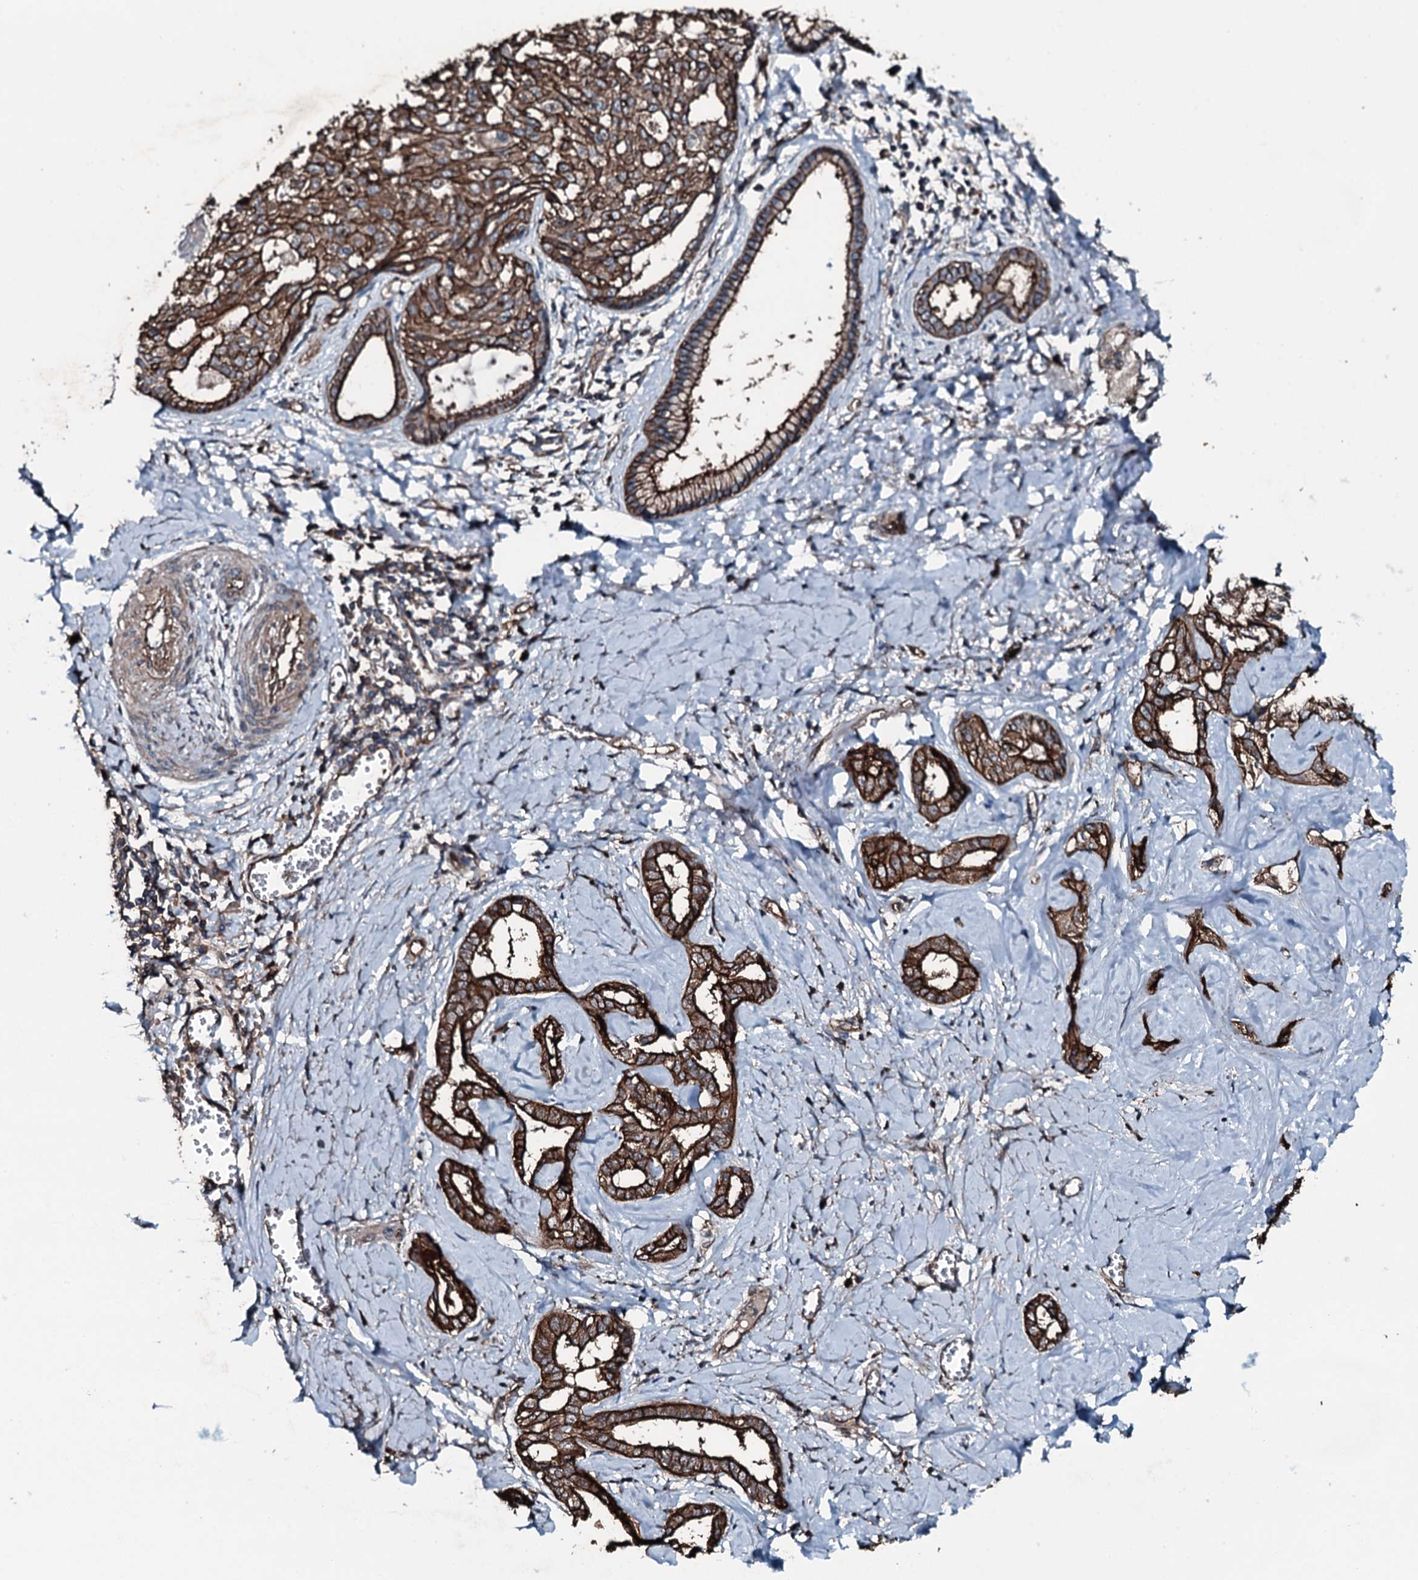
{"staining": {"intensity": "strong", "quantity": ">75%", "location": "cytoplasmic/membranous"}, "tissue": "liver cancer", "cell_type": "Tumor cells", "image_type": "cancer", "snomed": [{"axis": "morphology", "description": "Cholangiocarcinoma"}, {"axis": "topography", "description": "Liver"}], "caption": "This is an image of immunohistochemistry (IHC) staining of liver cancer (cholangiocarcinoma), which shows strong positivity in the cytoplasmic/membranous of tumor cells.", "gene": "SLC25A38", "patient": {"sex": "female", "age": 77}}